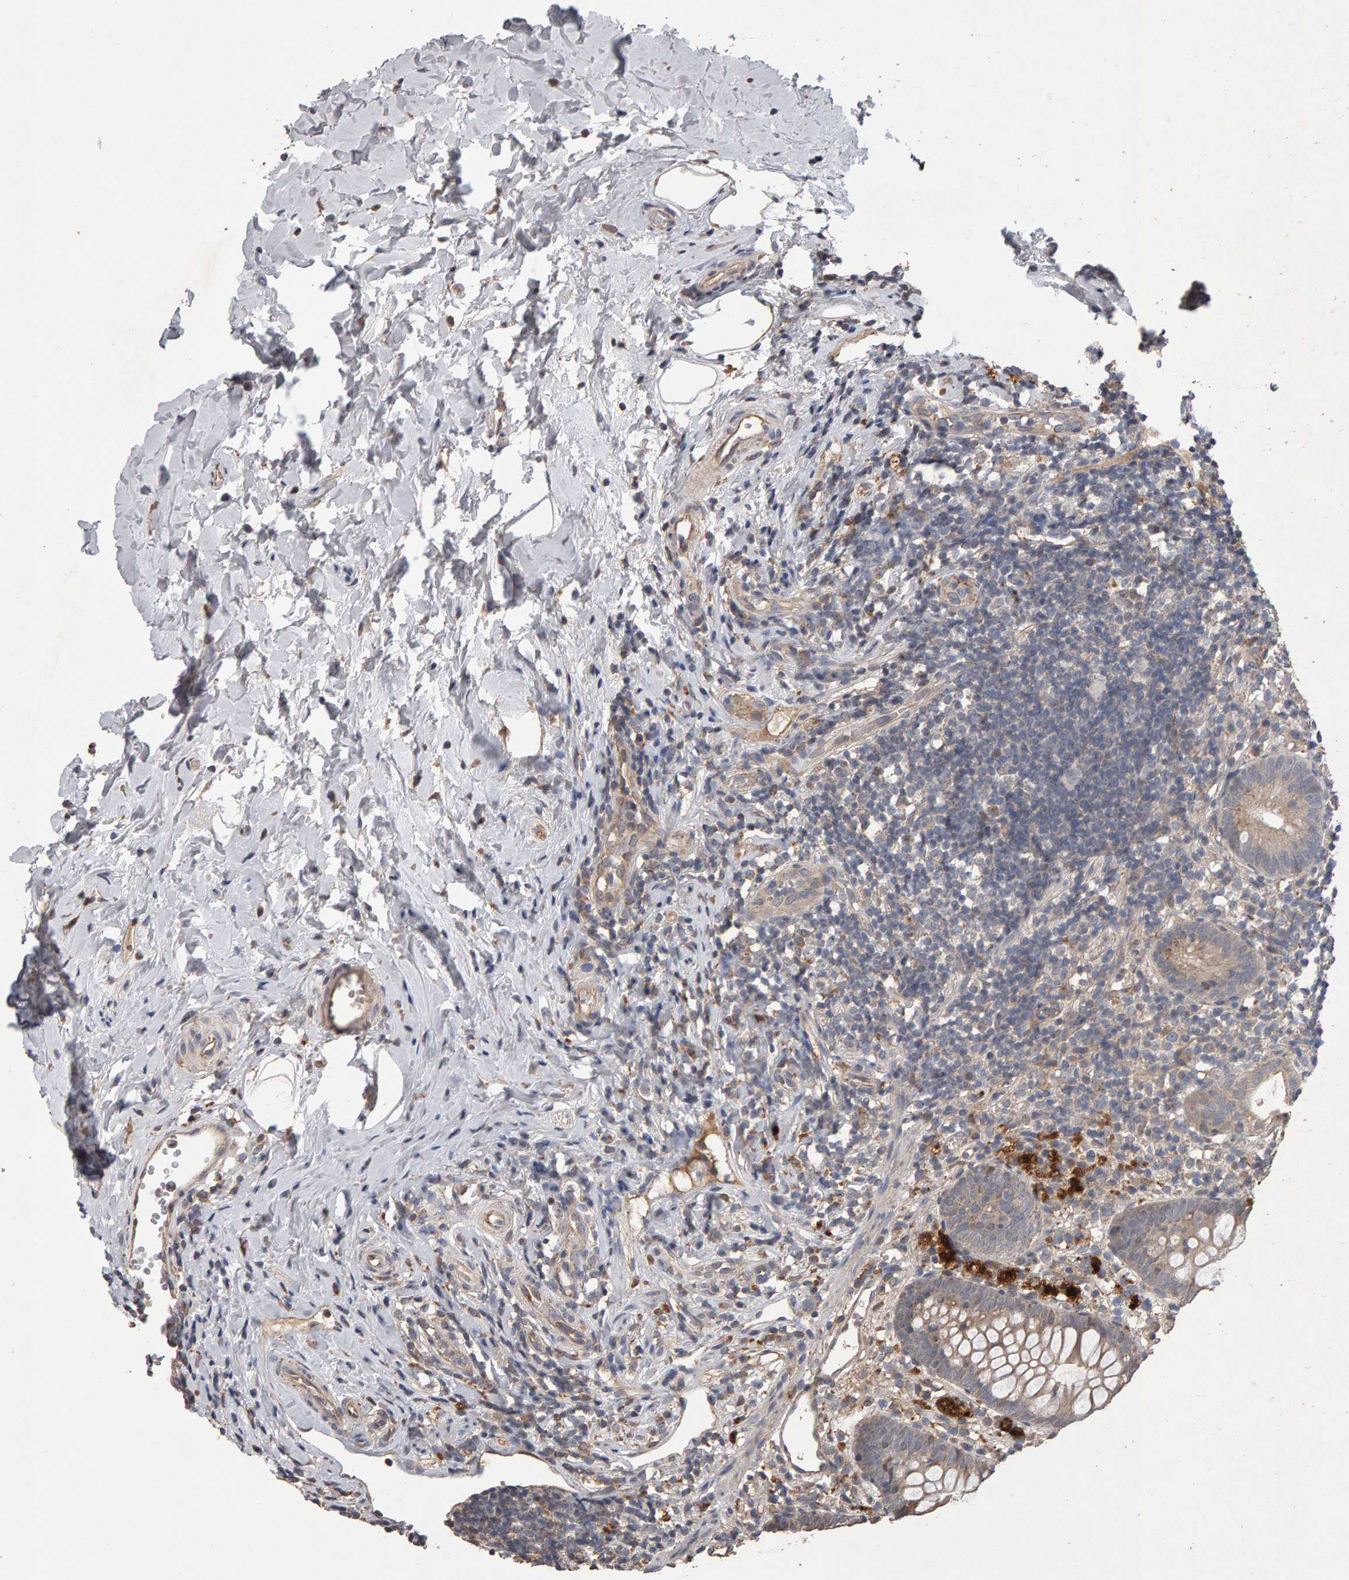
{"staining": {"intensity": "weak", "quantity": "25%-75%", "location": "cytoplasmic/membranous"}, "tissue": "appendix", "cell_type": "Glandular cells", "image_type": "normal", "snomed": [{"axis": "morphology", "description": "Normal tissue, NOS"}, {"axis": "topography", "description": "Appendix"}], "caption": "Immunohistochemistry (DAB) staining of normal appendix reveals weak cytoplasmic/membranous protein staining in about 25%-75% of glandular cells.", "gene": "COASY", "patient": {"sex": "female", "age": 20}}